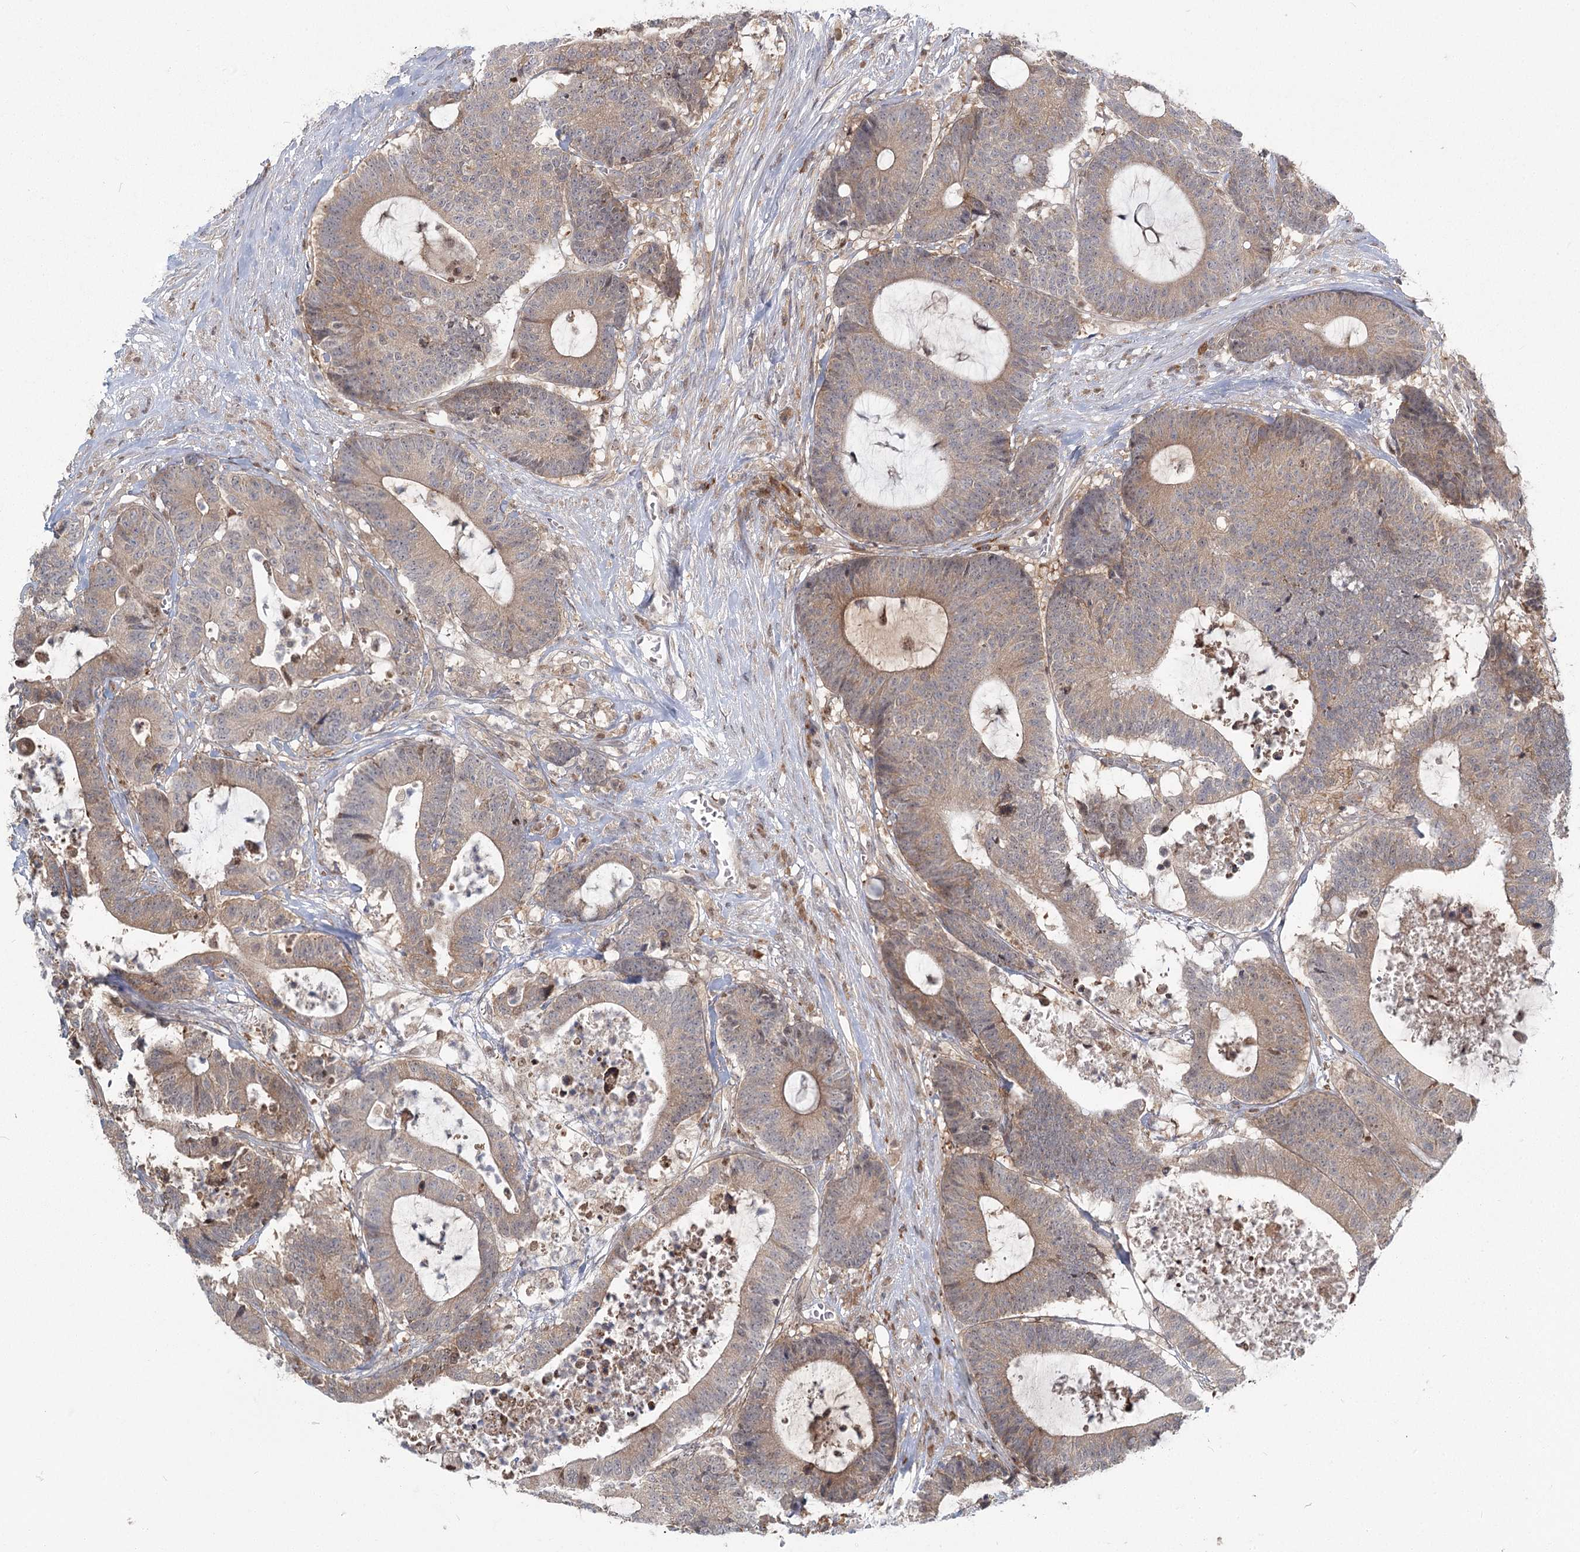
{"staining": {"intensity": "weak", "quantity": ">75%", "location": "cytoplasmic/membranous"}, "tissue": "colorectal cancer", "cell_type": "Tumor cells", "image_type": "cancer", "snomed": [{"axis": "morphology", "description": "Adenocarcinoma, NOS"}, {"axis": "topography", "description": "Colon"}], "caption": "Approximately >75% of tumor cells in human colorectal cancer (adenocarcinoma) display weak cytoplasmic/membranous protein positivity as visualized by brown immunohistochemical staining.", "gene": "THNSL1", "patient": {"sex": "female", "age": 84}}